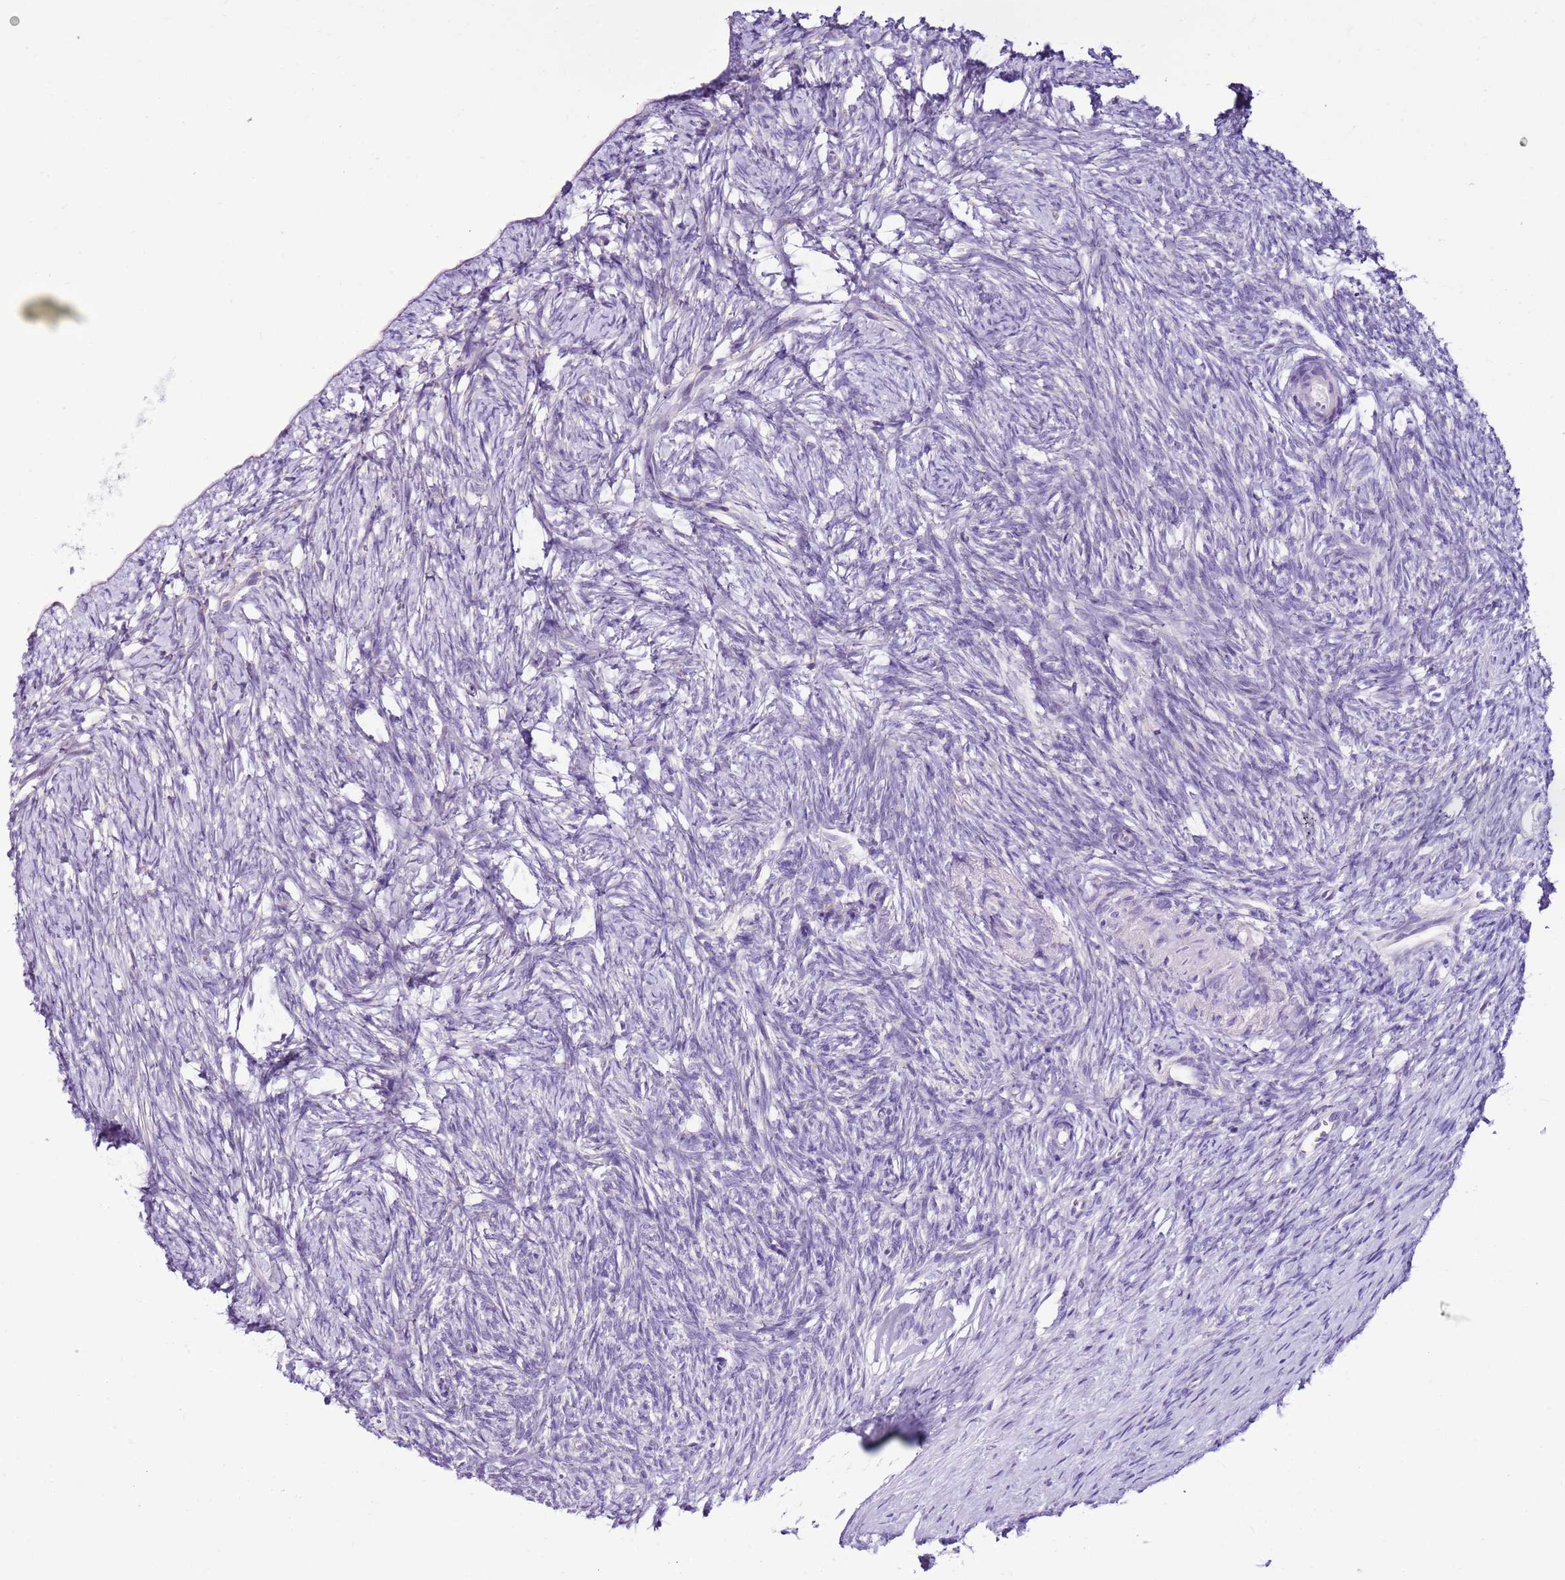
{"staining": {"intensity": "negative", "quantity": "none", "location": "none"}, "tissue": "ovary", "cell_type": "Ovarian stroma cells", "image_type": "normal", "snomed": [{"axis": "morphology", "description": "Normal tissue, NOS"}, {"axis": "topography", "description": "Ovary"}], "caption": "DAB immunohistochemical staining of normal ovary displays no significant staining in ovarian stroma cells. Nuclei are stained in blue.", "gene": "MRPL36", "patient": {"sex": "female", "age": 51}}